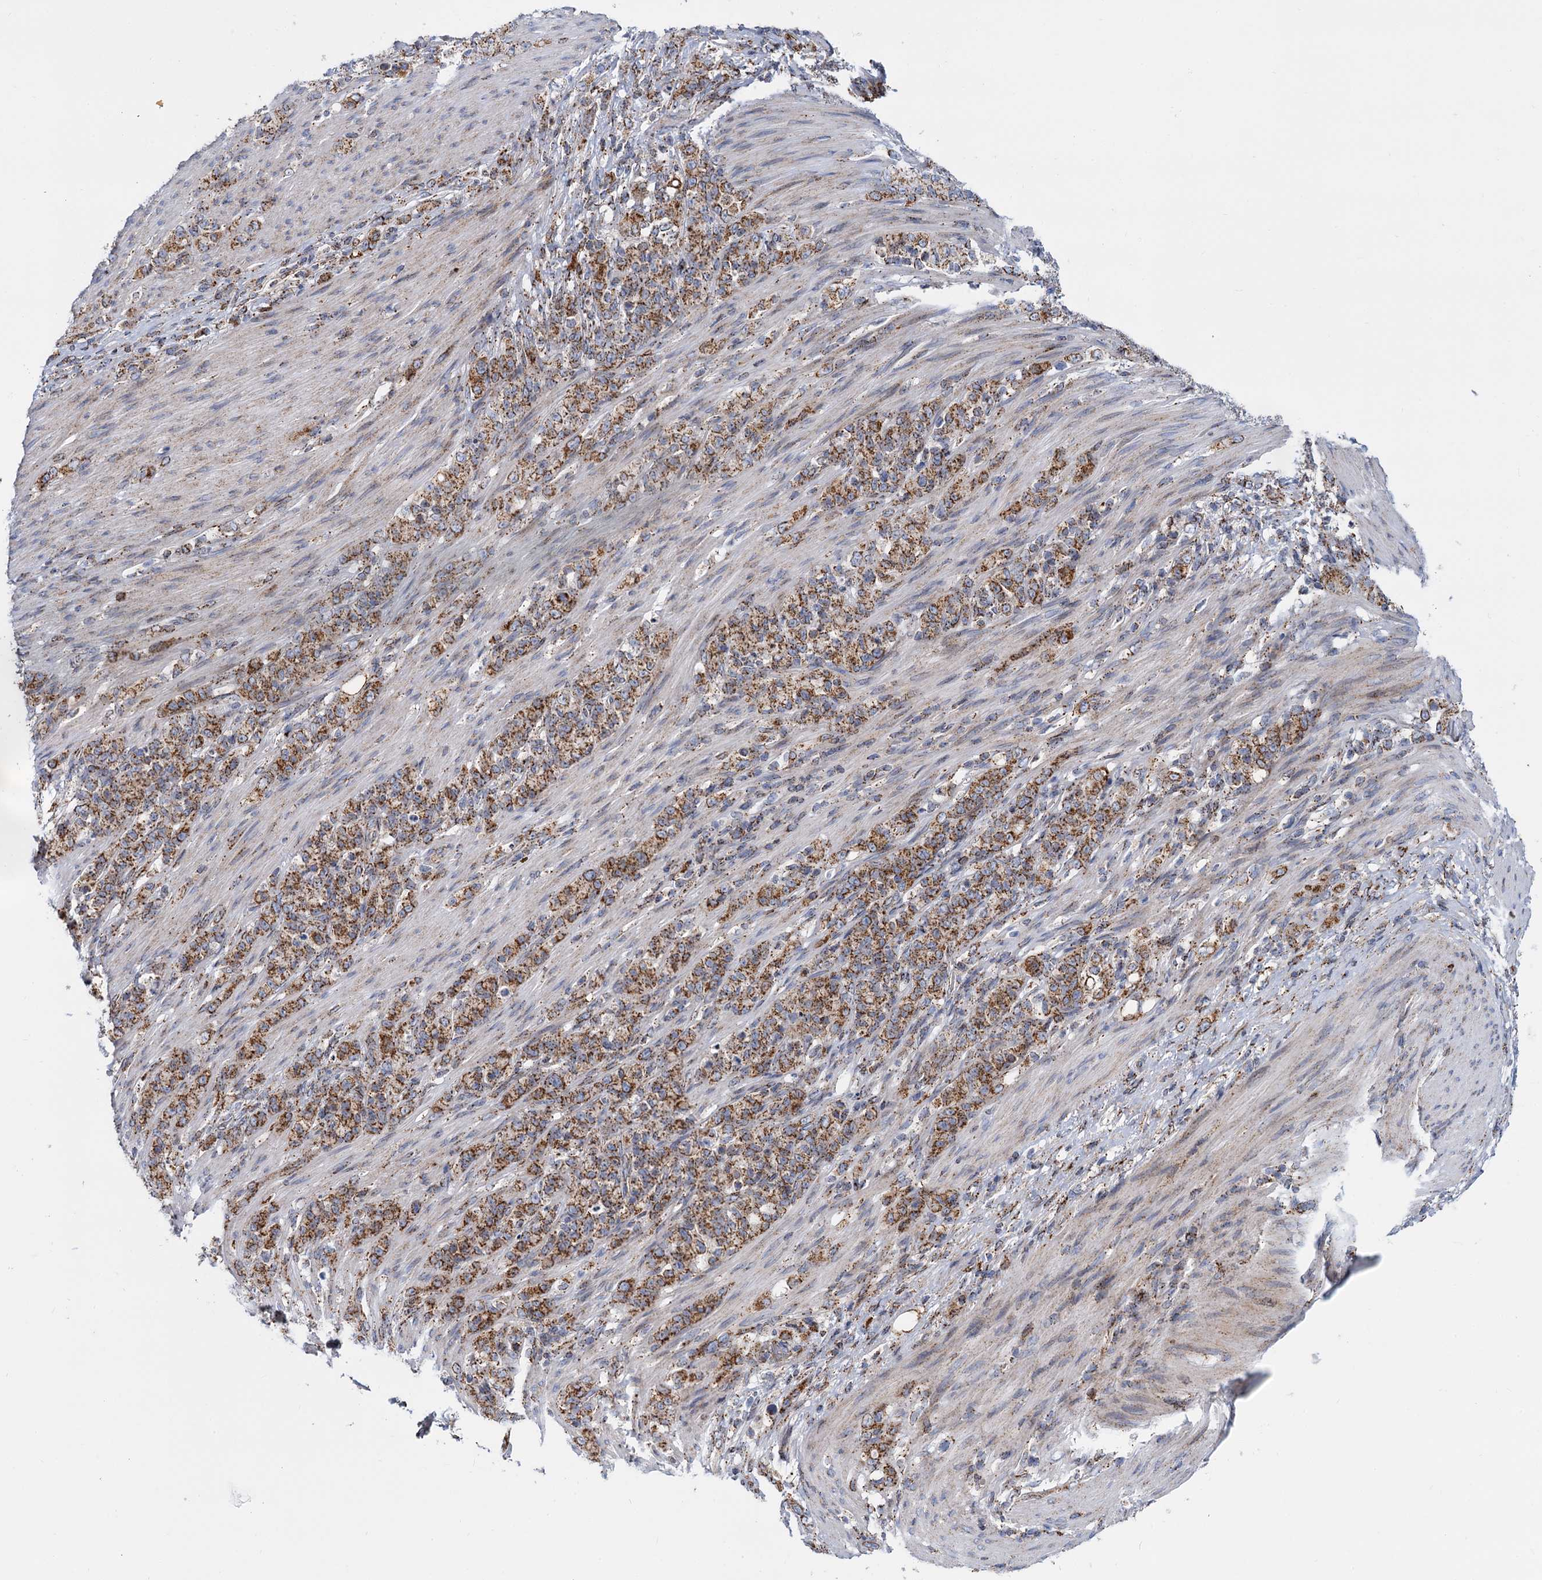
{"staining": {"intensity": "moderate", "quantity": ">75%", "location": "cytoplasmic/membranous"}, "tissue": "stomach cancer", "cell_type": "Tumor cells", "image_type": "cancer", "snomed": [{"axis": "morphology", "description": "Adenocarcinoma, NOS"}, {"axis": "topography", "description": "Stomach"}], "caption": "About >75% of tumor cells in human stomach adenocarcinoma reveal moderate cytoplasmic/membranous protein staining as visualized by brown immunohistochemical staining.", "gene": "SUPT20H", "patient": {"sex": "female", "age": 79}}